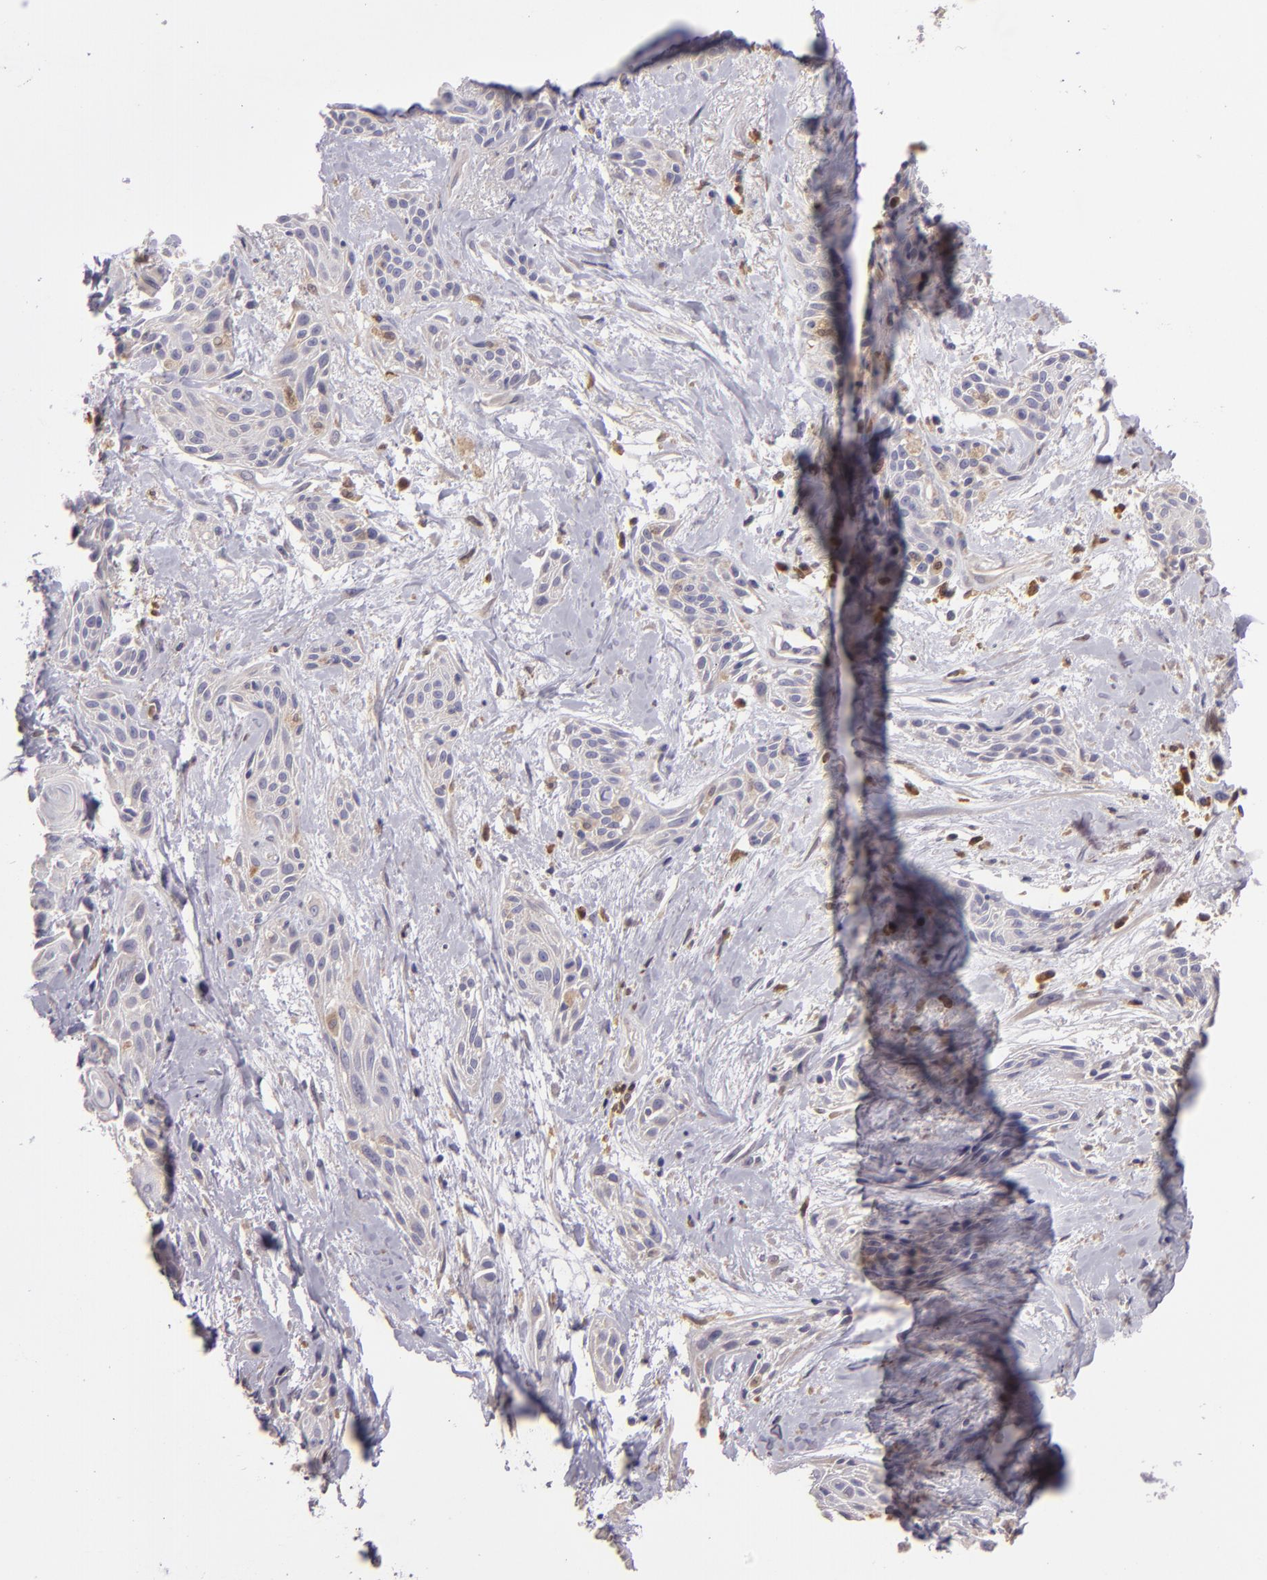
{"staining": {"intensity": "weak", "quantity": "<25%", "location": "cytoplasmic/membranous"}, "tissue": "skin cancer", "cell_type": "Tumor cells", "image_type": "cancer", "snomed": [{"axis": "morphology", "description": "Squamous cell carcinoma, NOS"}, {"axis": "topography", "description": "Skin"}, {"axis": "topography", "description": "Anal"}], "caption": "Tumor cells show no significant staining in squamous cell carcinoma (skin).", "gene": "FHIT", "patient": {"sex": "male", "age": 64}}